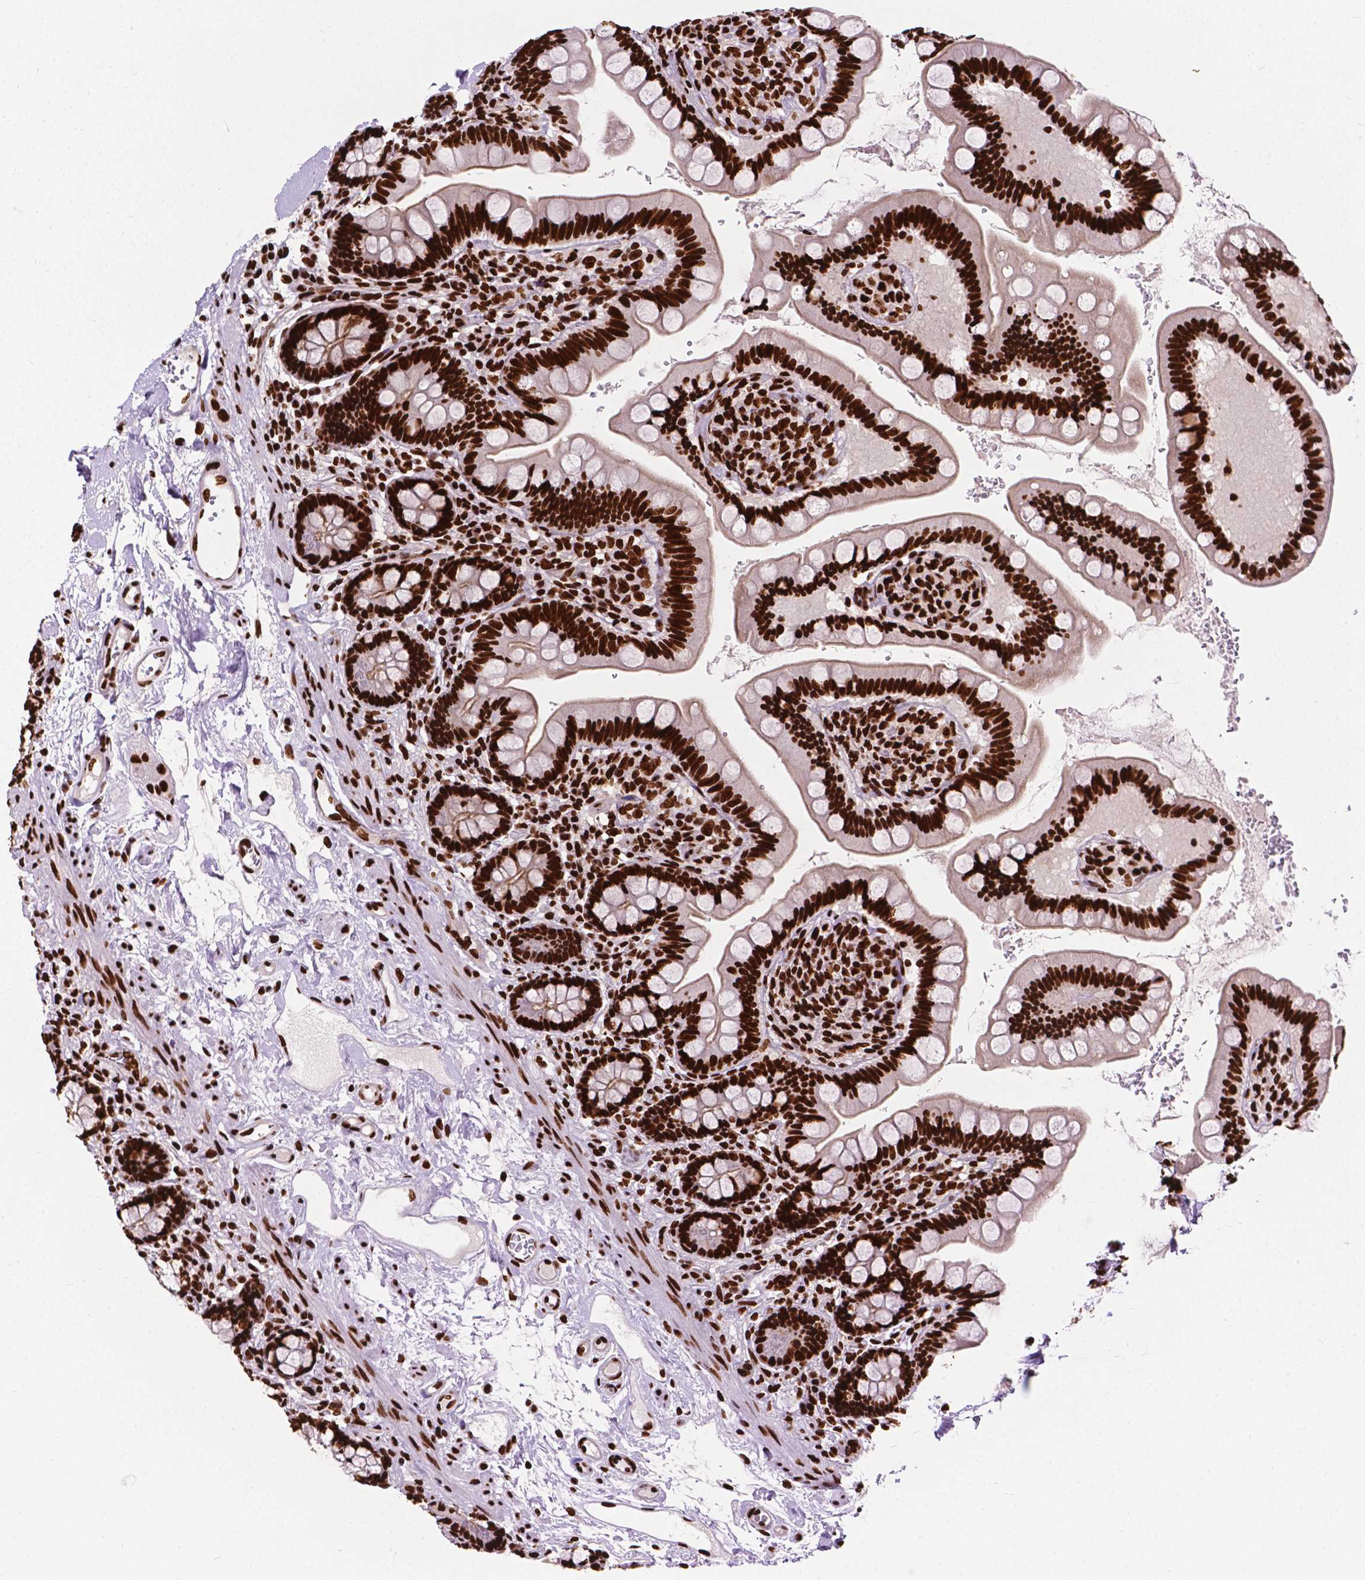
{"staining": {"intensity": "strong", "quantity": ">75%", "location": "nuclear"}, "tissue": "small intestine", "cell_type": "Glandular cells", "image_type": "normal", "snomed": [{"axis": "morphology", "description": "Normal tissue, NOS"}, {"axis": "topography", "description": "Small intestine"}], "caption": "High-magnification brightfield microscopy of normal small intestine stained with DAB (brown) and counterstained with hematoxylin (blue). glandular cells exhibit strong nuclear staining is identified in approximately>75% of cells. The protein of interest is shown in brown color, while the nuclei are stained blue.", "gene": "SMIM5", "patient": {"sex": "female", "age": 56}}